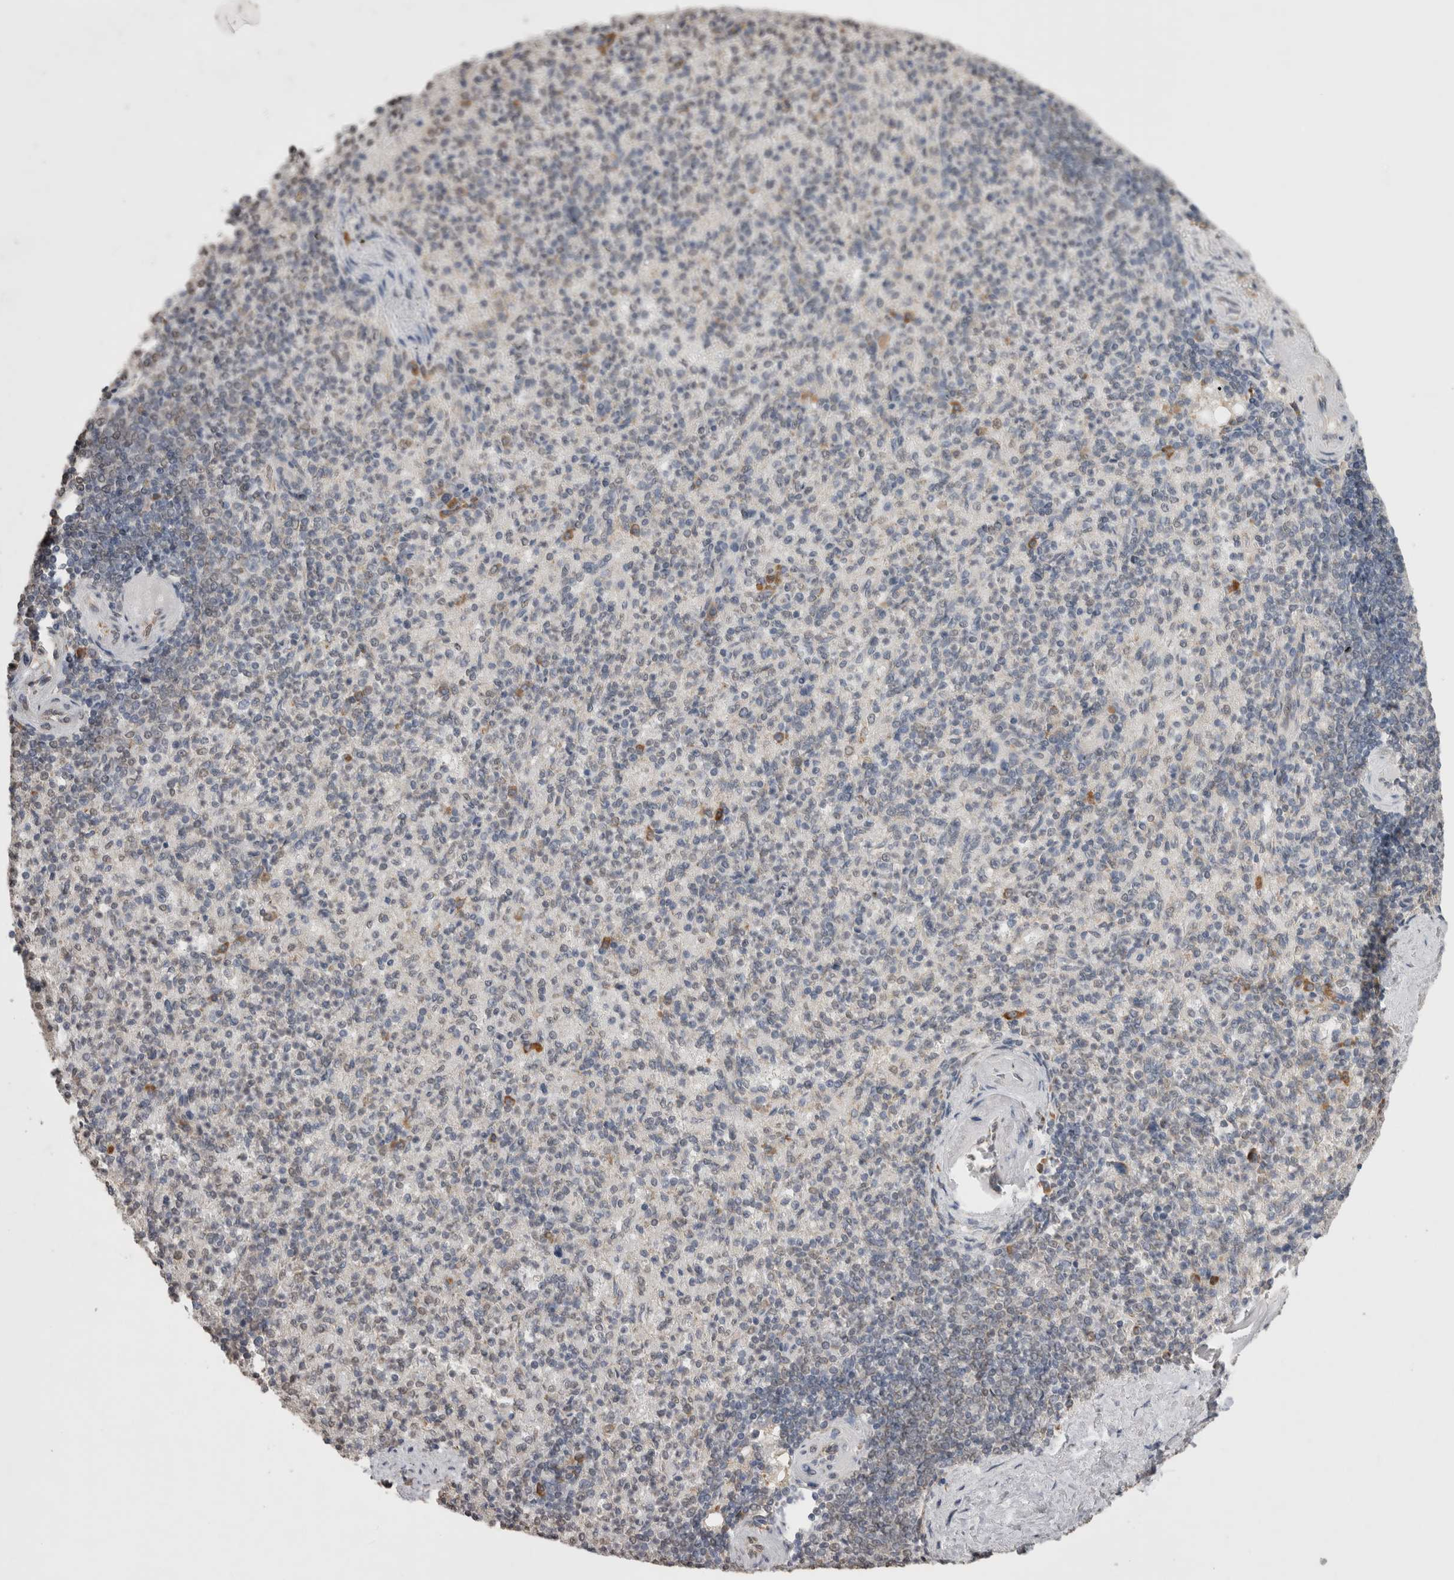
{"staining": {"intensity": "negative", "quantity": "none", "location": "none"}, "tissue": "spleen", "cell_type": "Cells in red pulp", "image_type": "normal", "snomed": [{"axis": "morphology", "description": "Normal tissue, NOS"}, {"axis": "topography", "description": "Spleen"}], "caption": "Immunohistochemical staining of benign spleen exhibits no significant expression in cells in red pulp. The staining is performed using DAB (3,3'-diaminobenzidine) brown chromogen with nuclei counter-stained in using hematoxylin.", "gene": "NOMO1", "patient": {"sex": "female", "age": 74}}